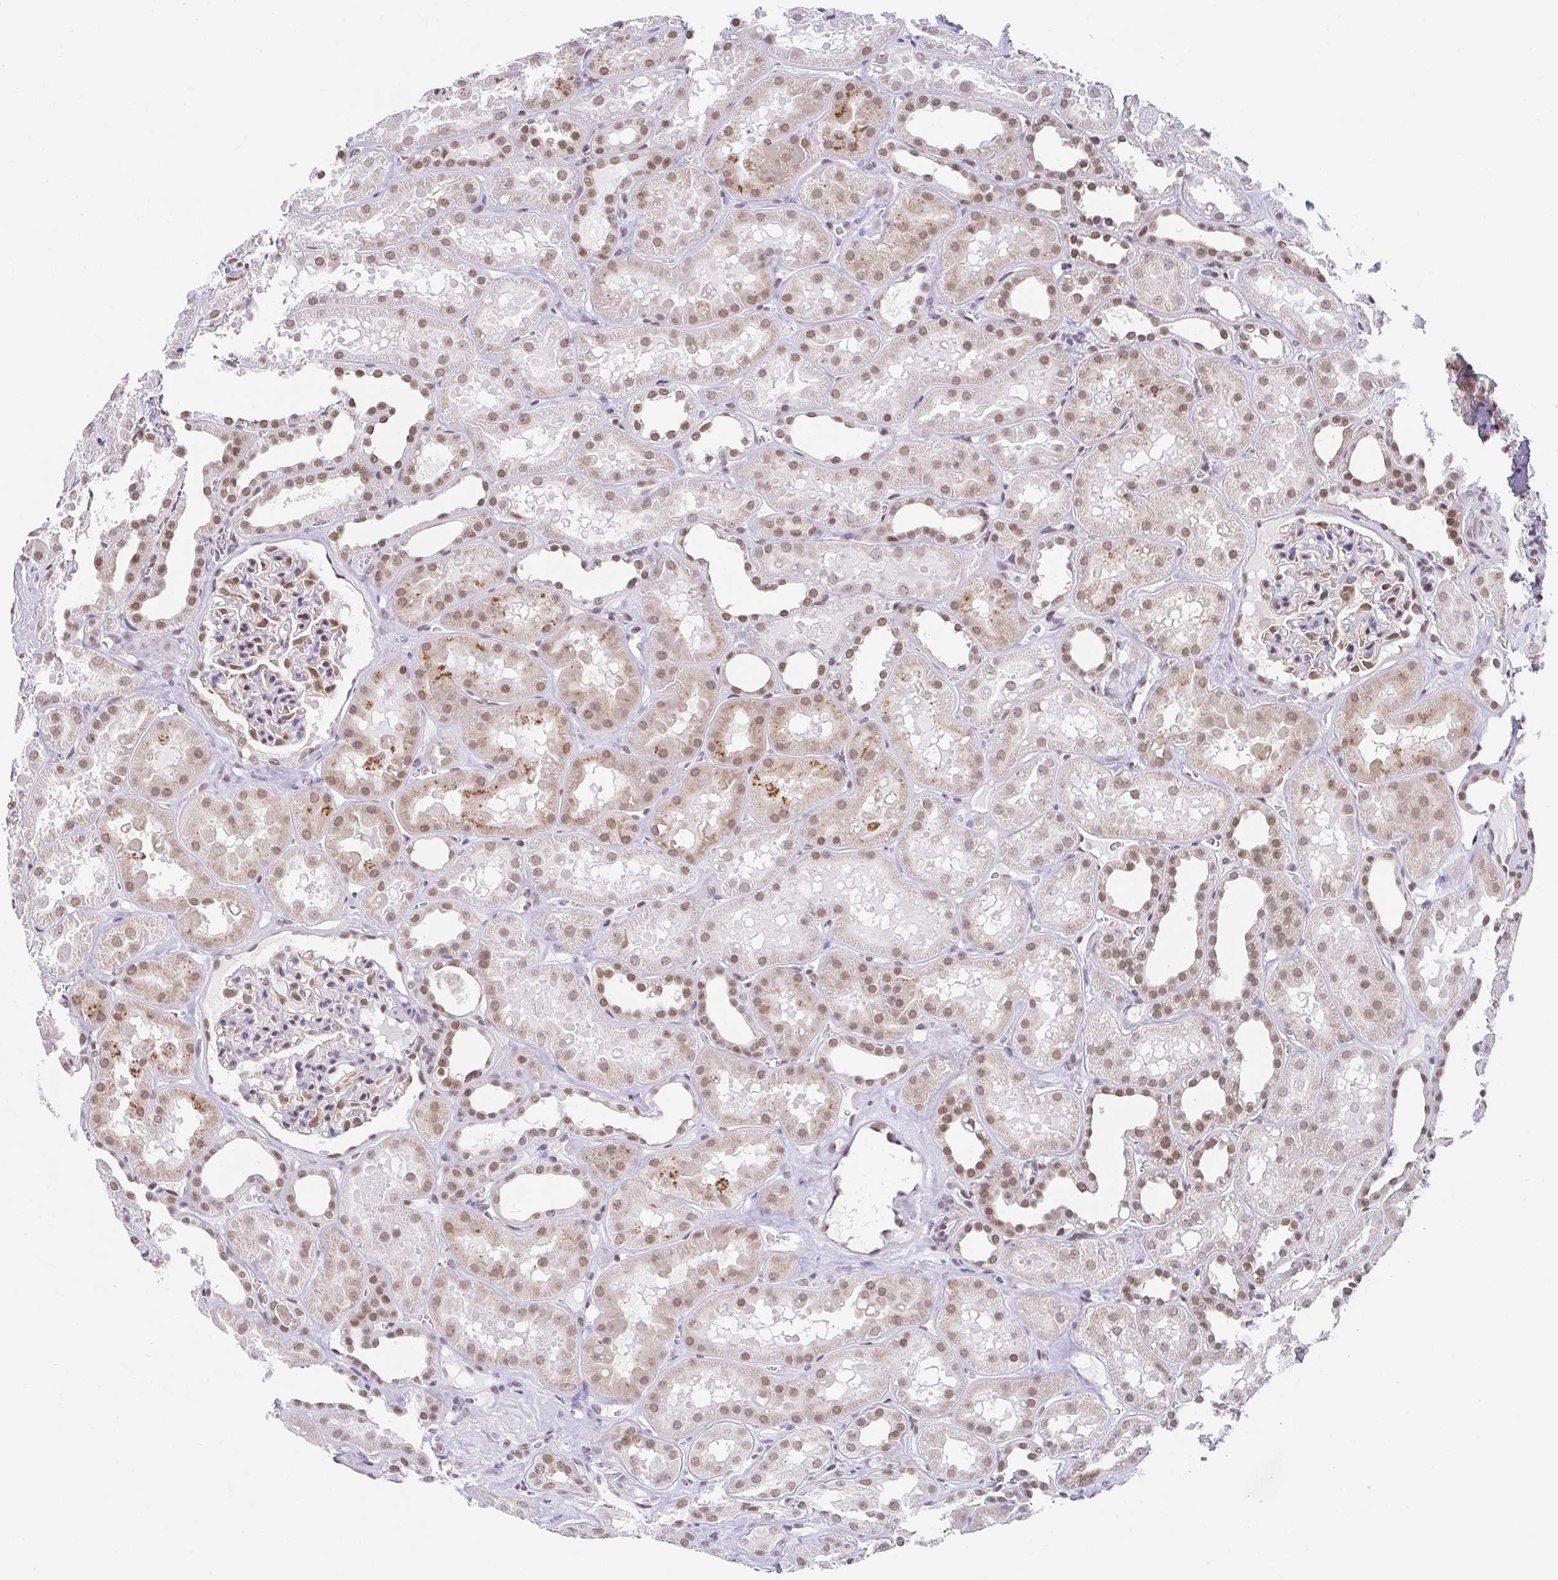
{"staining": {"intensity": "moderate", "quantity": "25%-75%", "location": "nuclear"}, "tissue": "kidney", "cell_type": "Cells in glomeruli", "image_type": "normal", "snomed": [{"axis": "morphology", "description": "Normal tissue, NOS"}, {"axis": "topography", "description": "Kidney"}], "caption": "Protein staining by immunohistochemistry (IHC) reveals moderate nuclear positivity in approximately 25%-75% of cells in glomeruli in unremarkable kidney. (IHC, brightfield microscopy, high magnification).", "gene": "SLC7A10", "patient": {"sex": "female", "age": 41}}